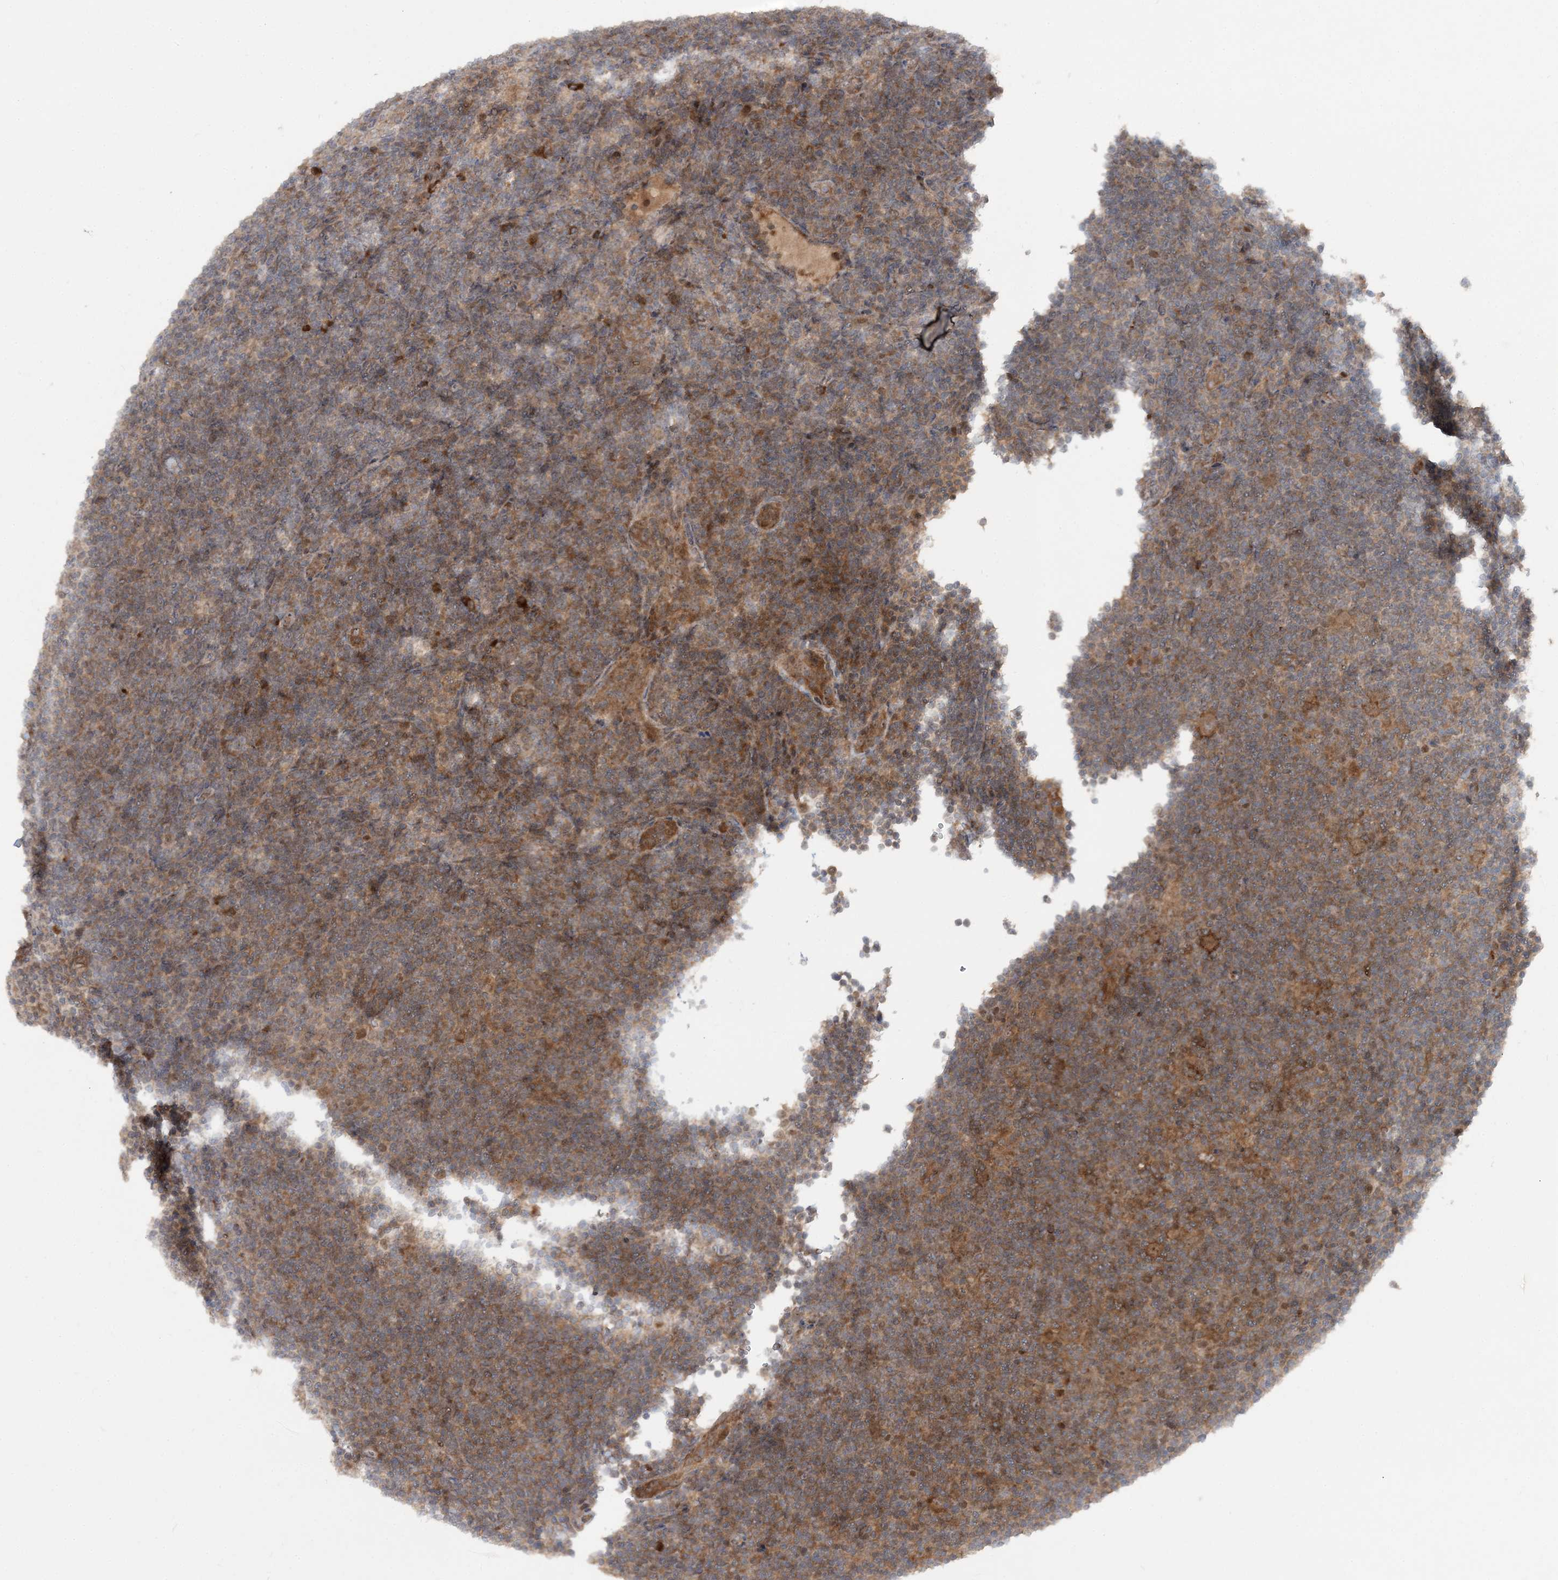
{"staining": {"intensity": "moderate", "quantity": ">75%", "location": "cytoplasmic/membranous"}, "tissue": "lymphoma", "cell_type": "Tumor cells", "image_type": "cancer", "snomed": [{"axis": "morphology", "description": "Hodgkin's disease, NOS"}, {"axis": "topography", "description": "Lymph node"}], "caption": "Brown immunohistochemical staining in human lymphoma displays moderate cytoplasmic/membranous positivity in approximately >75% of tumor cells. Ihc stains the protein of interest in brown and the nuclei are stained blue.", "gene": "UBR3", "patient": {"sex": "female", "age": 57}}